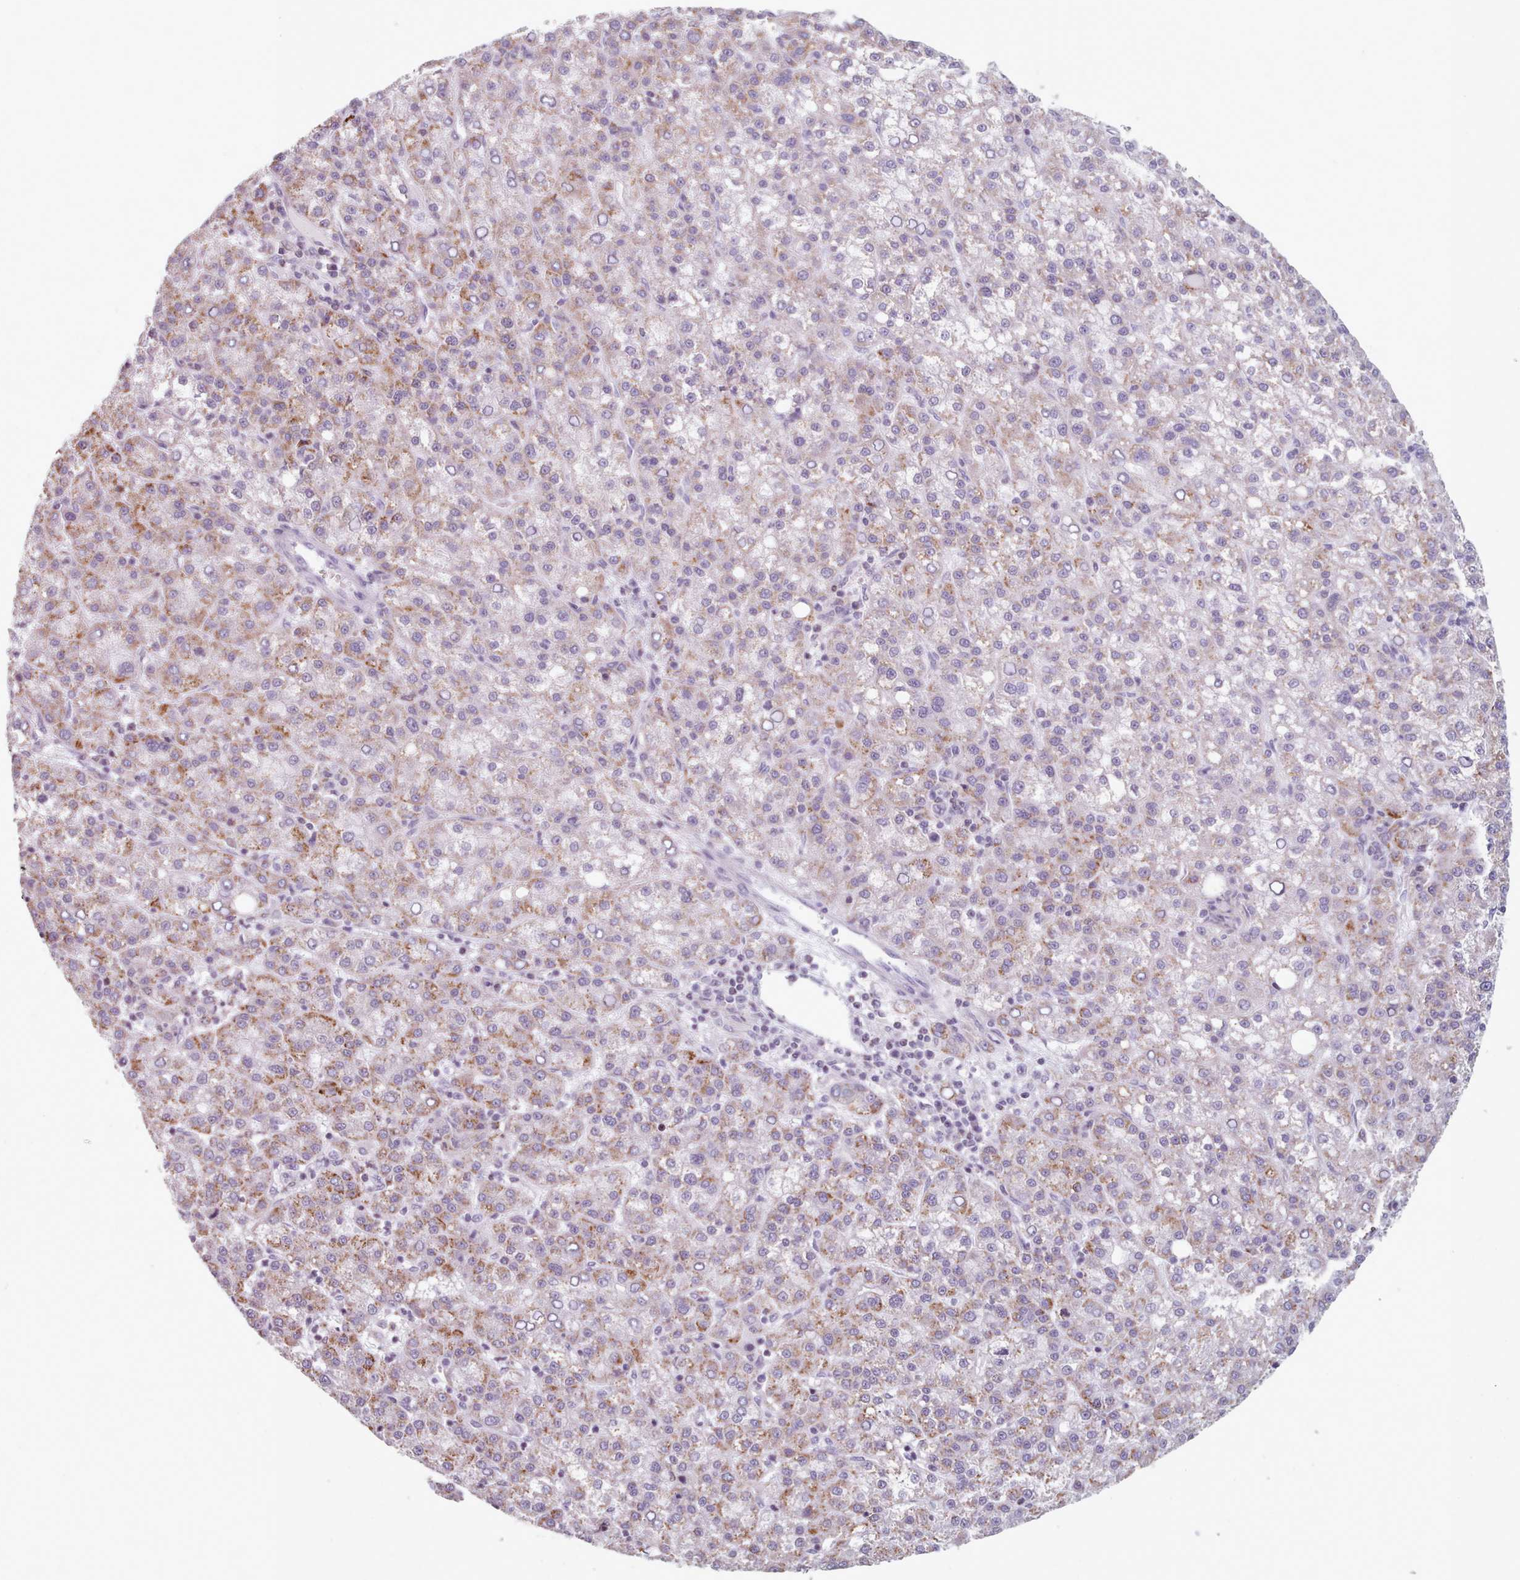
{"staining": {"intensity": "moderate", "quantity": "25%-75%", "location": "cytoplasmic/membranous"}, "tissue": "liver cancer", "cell_type": "Tumor cells", "image_type": "cancer", "snomed": [{"axis": "morphology", "description": "Carcinoma, Hepatocellular, NOS"}, {"axis": "topography", "description": "Liver"}], "caption": "Liver cancer (hepatocellular carcinoma) was stained to show a protein in brown. There is medium levels of moderate cytoplasmic/membranous expression in approximately 25%-75% of tumor cells. The staining was performed using DAB (3,3'-diaminobenzidine), with brown indicating positive protein expression. Nuclei are stained blue with hematoxylin.", "gene": "FAM170B", "patient": {"sex": "female", "age": 58}}